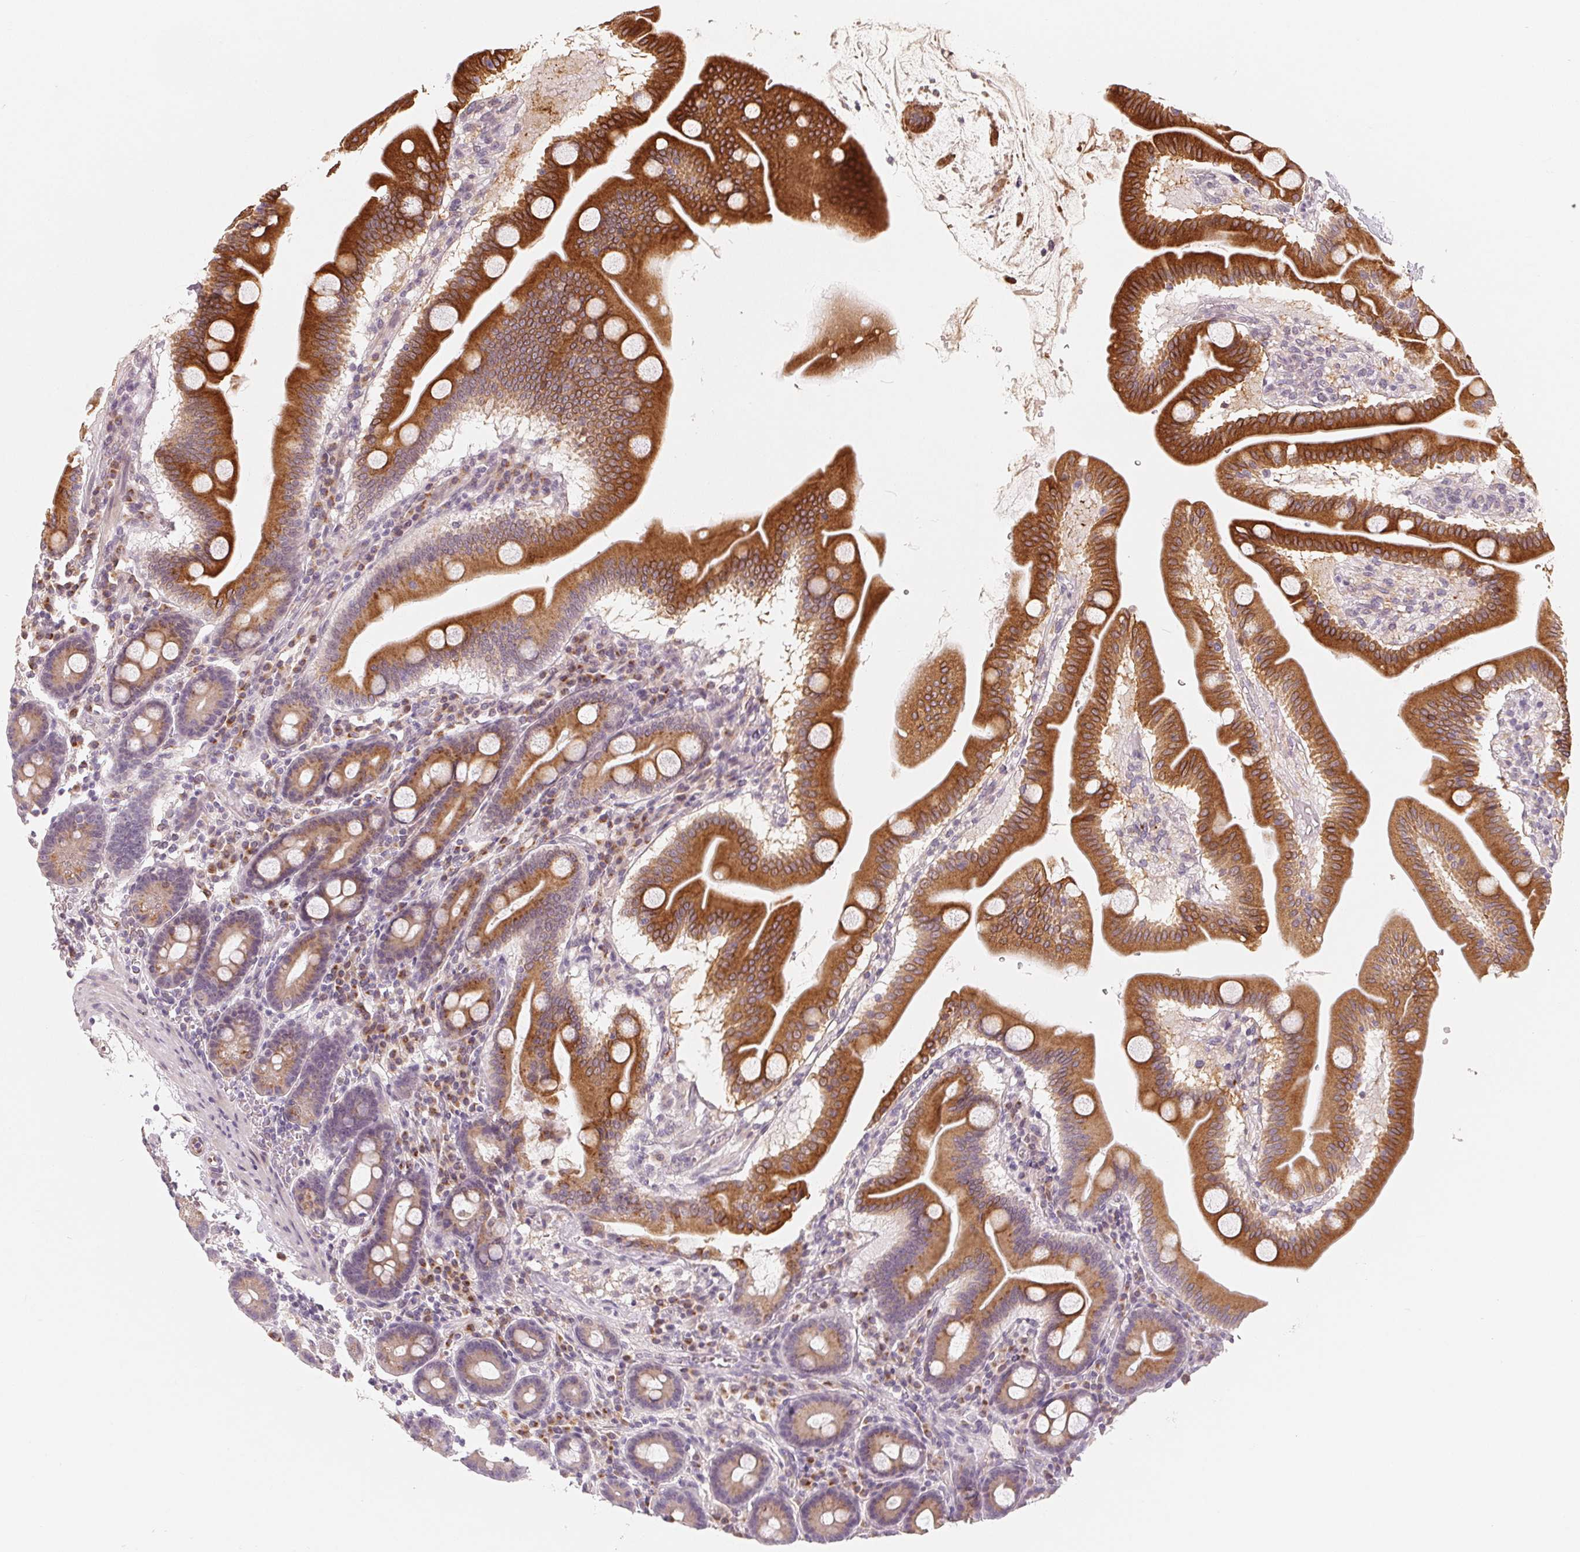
{"staining": {"intensity": "strong", "quantity": ">75%", "location": "cytoplasmic/membranous"}, "tissue": "duodenum", "cell_type": "Glandular cells", "image_type": "normal", "snomed": [{"axis": "morphology", "description": "Normal tissue, NOS"}, {"axis": "topography", "description": "Pancreas"}, {"axis": "topography", "description": "Duodenum"}], "caption": "Protein analysis of normal duodenum shows strong cytoplasmic/membranous expression in about >75% of glandular cells. Immunohistochemistry (ihc) stains the protein of interest in brown and the nuclei are stained blue.", "gene": "TMSB15B", "patient": {"sex": "male", "age": 59}}